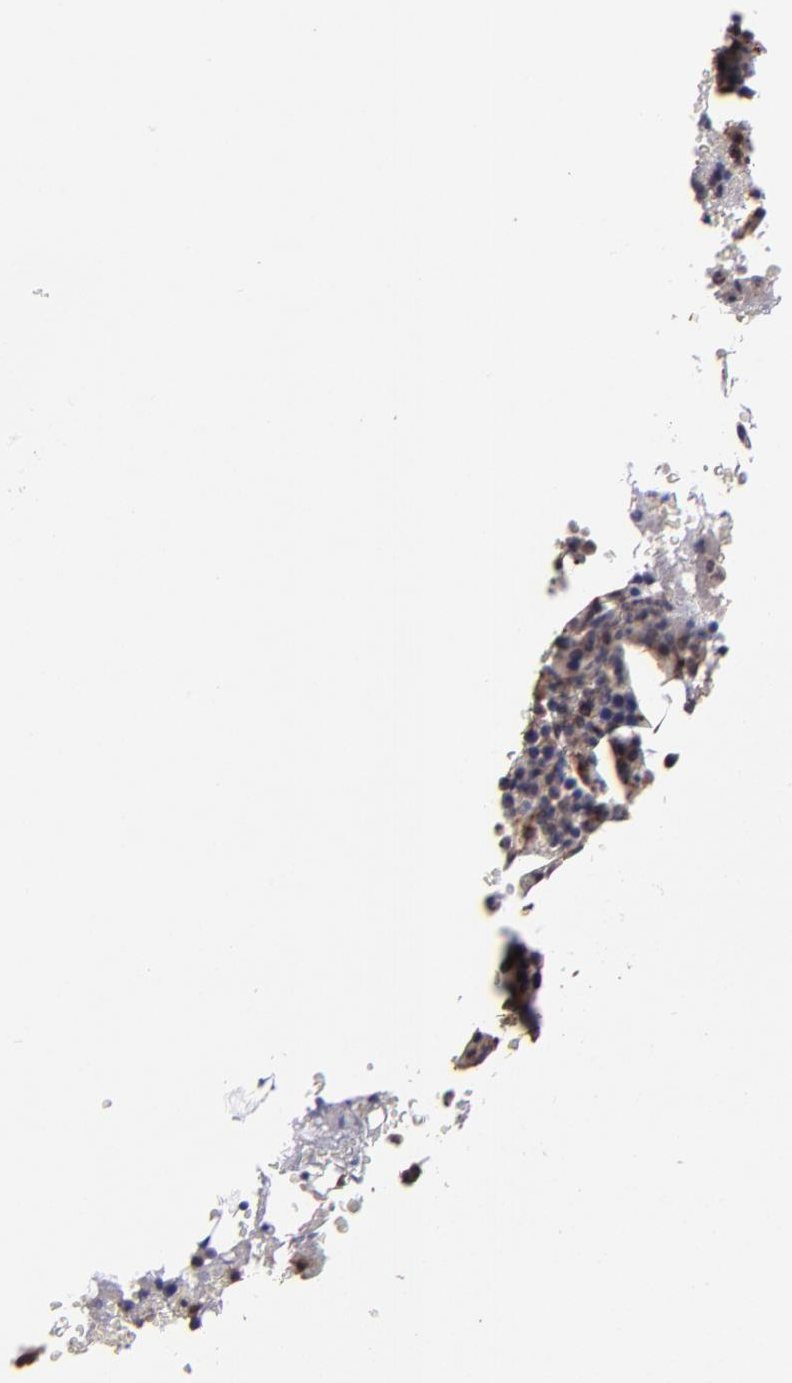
{"staining": {"intensity": "weak", "quantity": ">75%", "location": "cytoplasmic/membranous"}, "tissue": "bone marrow", "cell_type": "Hematopoietic cells", "image_type": "normal", "snomed": [{"axis": "morphology", "description": "Normal tissue, NOS"}, {"axis": "topography", "description": "Bone marrow"}], "caption": "Immunohistochemical staining of normal human bone marrow demonstrates >75% levels of weak cytoplasmic/membranous protein staining in about >75% of hematopoietic cells. (brown staining indicates protein expression, while blue staining denotes nuclei).", "gene": "SIPA1L1", "patient": {"sex": "male", "age": 82}}